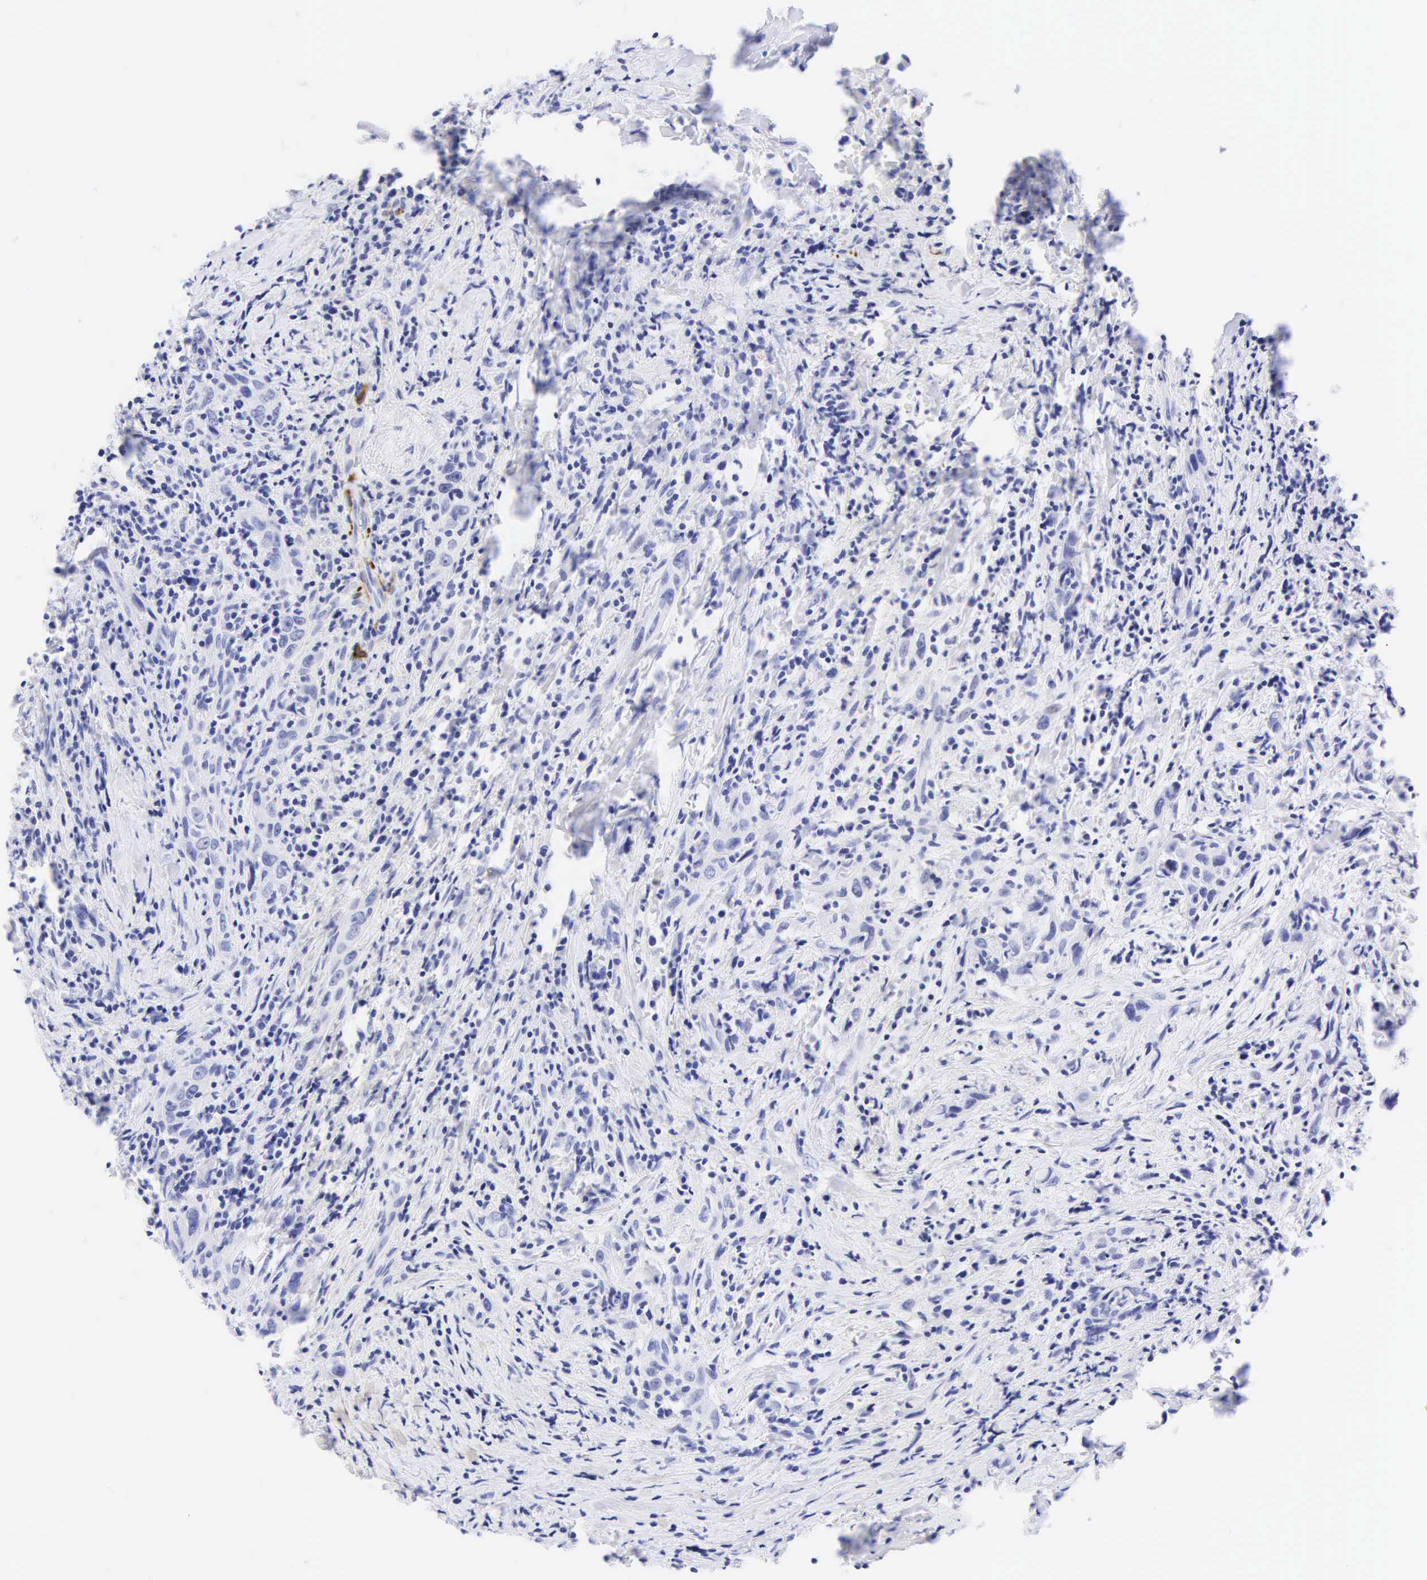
{"staining": {"intensity": "negative", "quantity": "none", "location": "none"}, "tissue": "head and neck cancer", "cell_type": "Tumor cells", "image_type": "cancer", "snomed": [{"axis": "morphology", "description": "Squamous cell carcinoma, NOS"}, {"axis": "topography", "description": "Oral tissue"}, {"axis": "topography", "description": "Head-Neck"}], "caption": "The IHC histopathology image has no significant expression in tumor cells of head and neck squamous cell carcinoma tissue.", "gene": "DES", "patient": {"sex": "female", "age": 82}}